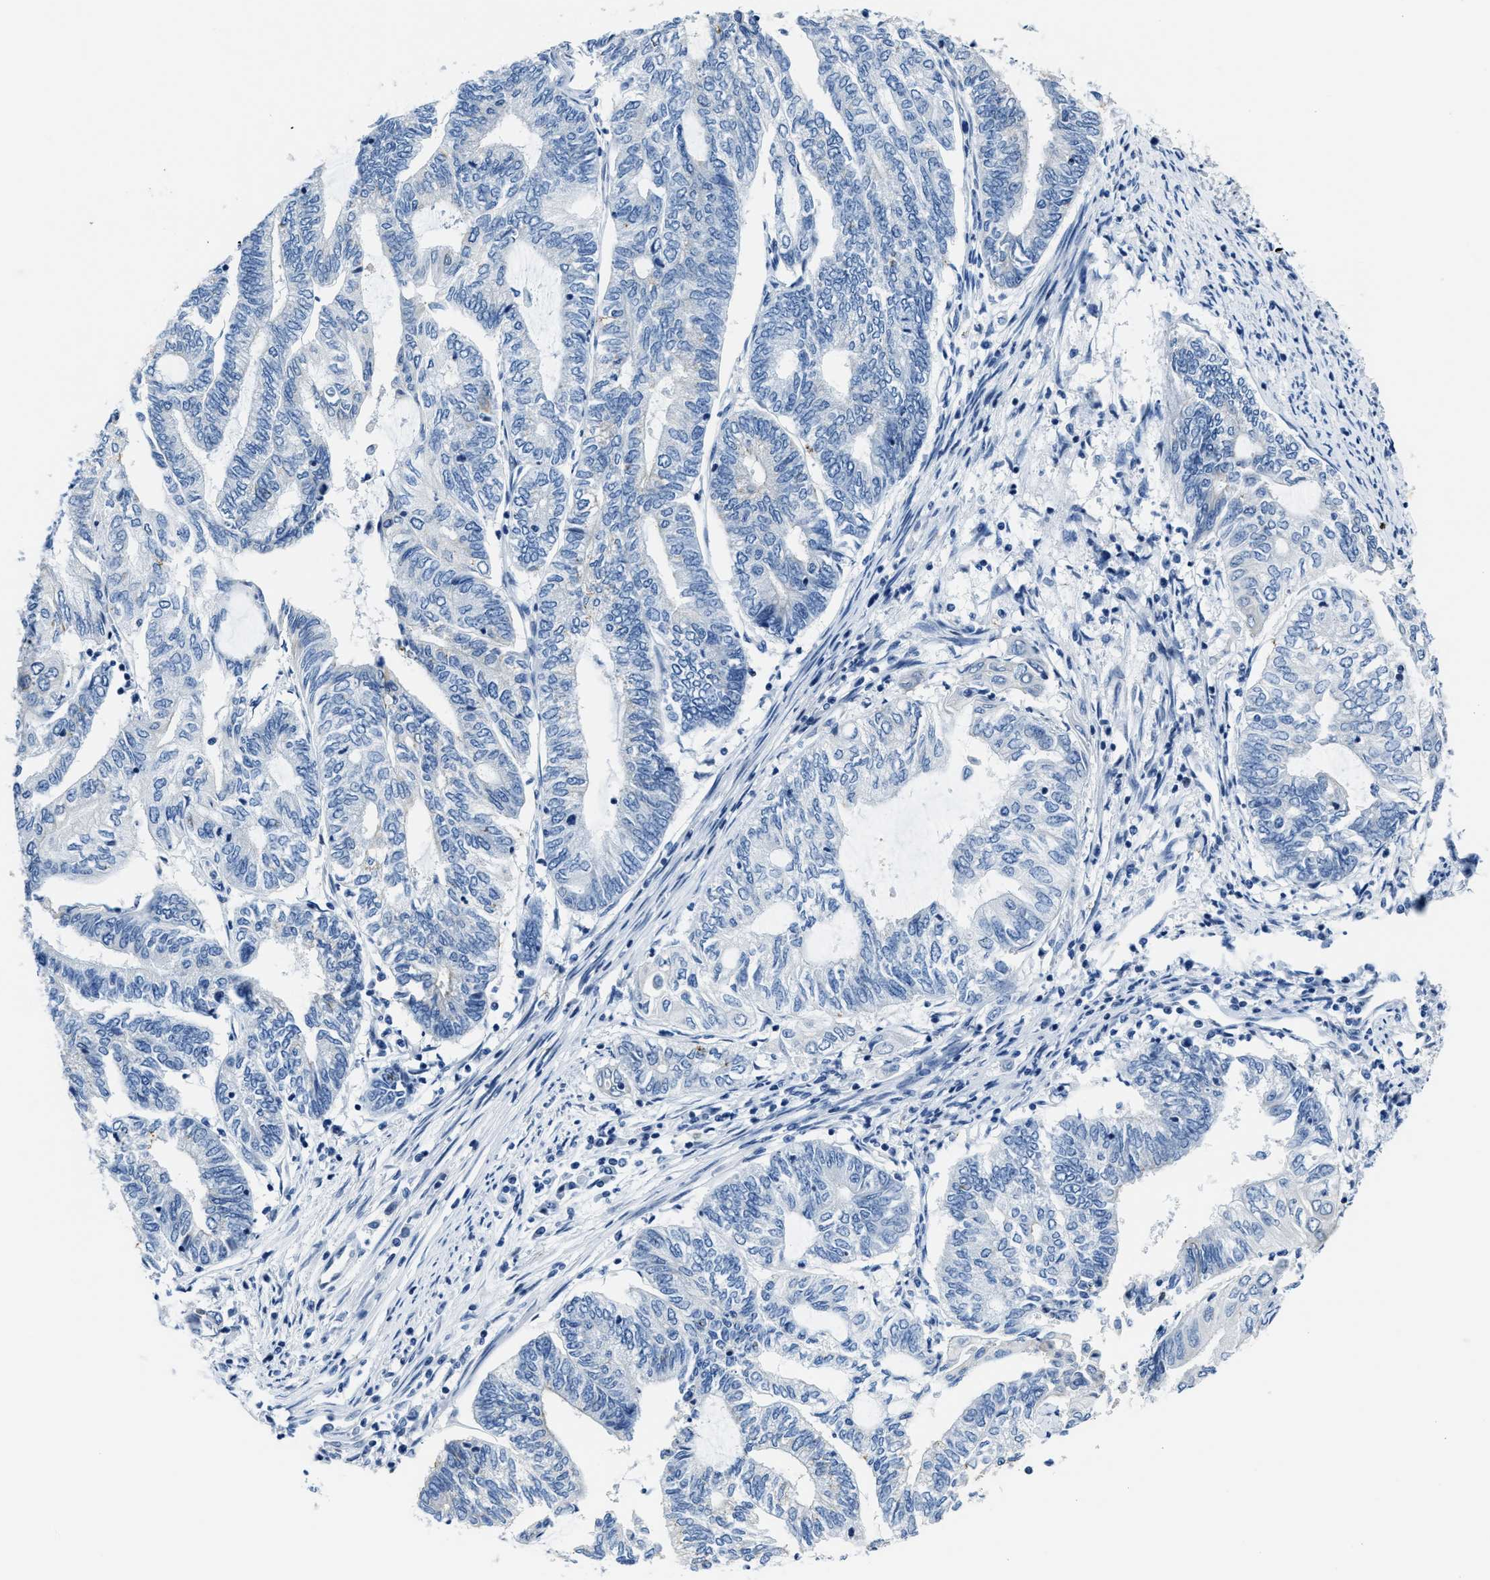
{"staining": {"intensity": "negative", "quantity": "none", "location": "none"}, "tissue": "endometrial cancer", "cell_type": "Tumor cells", "image_type": "cancer", "snomed": [{"axis": "morphology", "description": "Adenocarcinoma, NOS"}, {"axis": "topography", "description": "Uterus"}, {"axis": "topography", "description": "Endometrium"}], "caption": "Protein analysis of endometrial cancer exhibits no significant expression in tumor cells.", "gene": "ASZ1", "patient": {"sex": "female", "age": 70}}